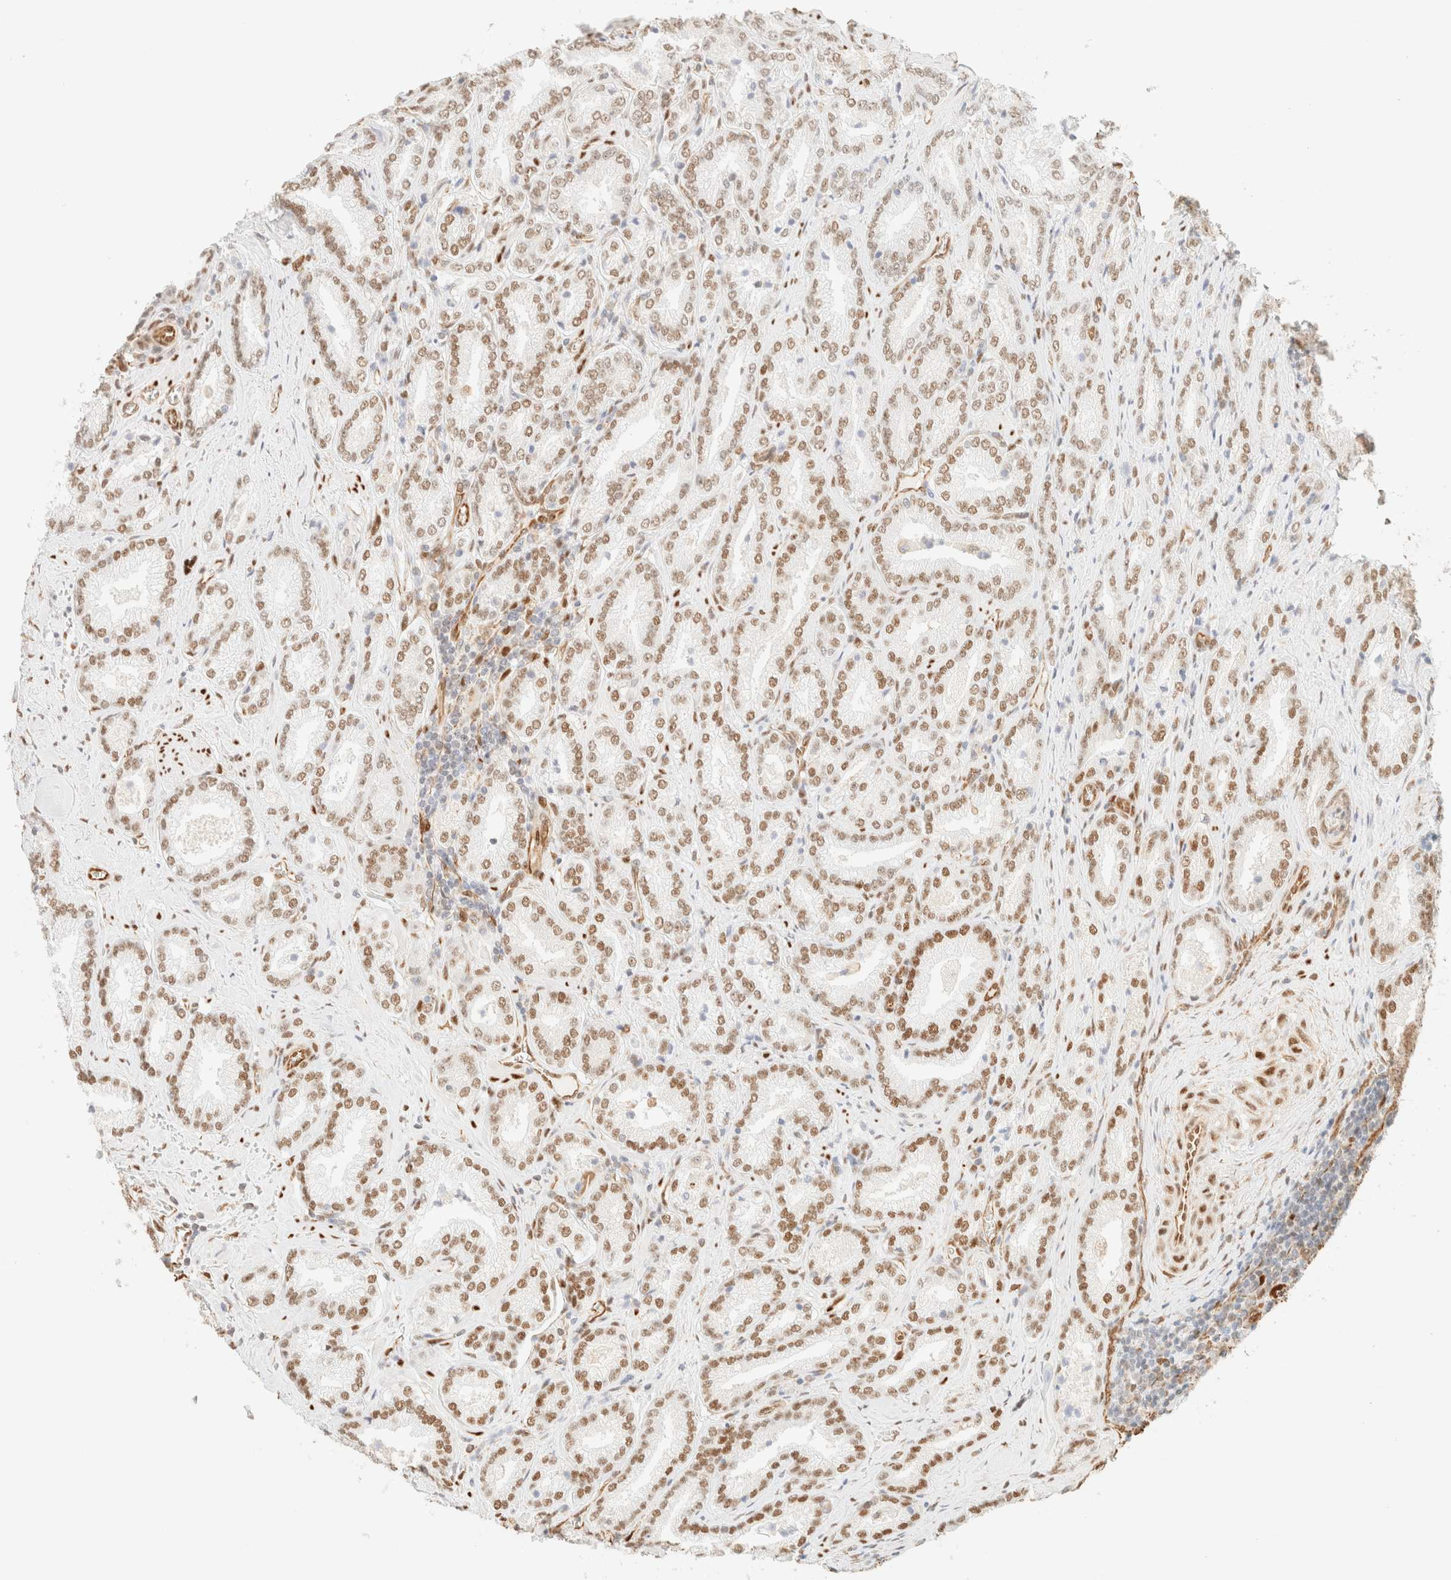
{"staining": {"intensity": "moderate", "quantity": ">75%", "location": "nuclear"}, "tissue": "prostate cancer", "cell_type": "Tumor cells", "image_type": "cancer", "snomed": [{"axis": "morphology", "description": "Adenocarcinoma, Low grade"}, {"axis": "topography", "description": "Prostate"}], "caption": "An IHC micrograph of tumor tissue is shown. Protein staining in brown highlights moderate nuclear positivity in prostate cancer within tumor cells.", "gene": "ZSCAN18", "patient": {"sex": "male", "age": 62}}